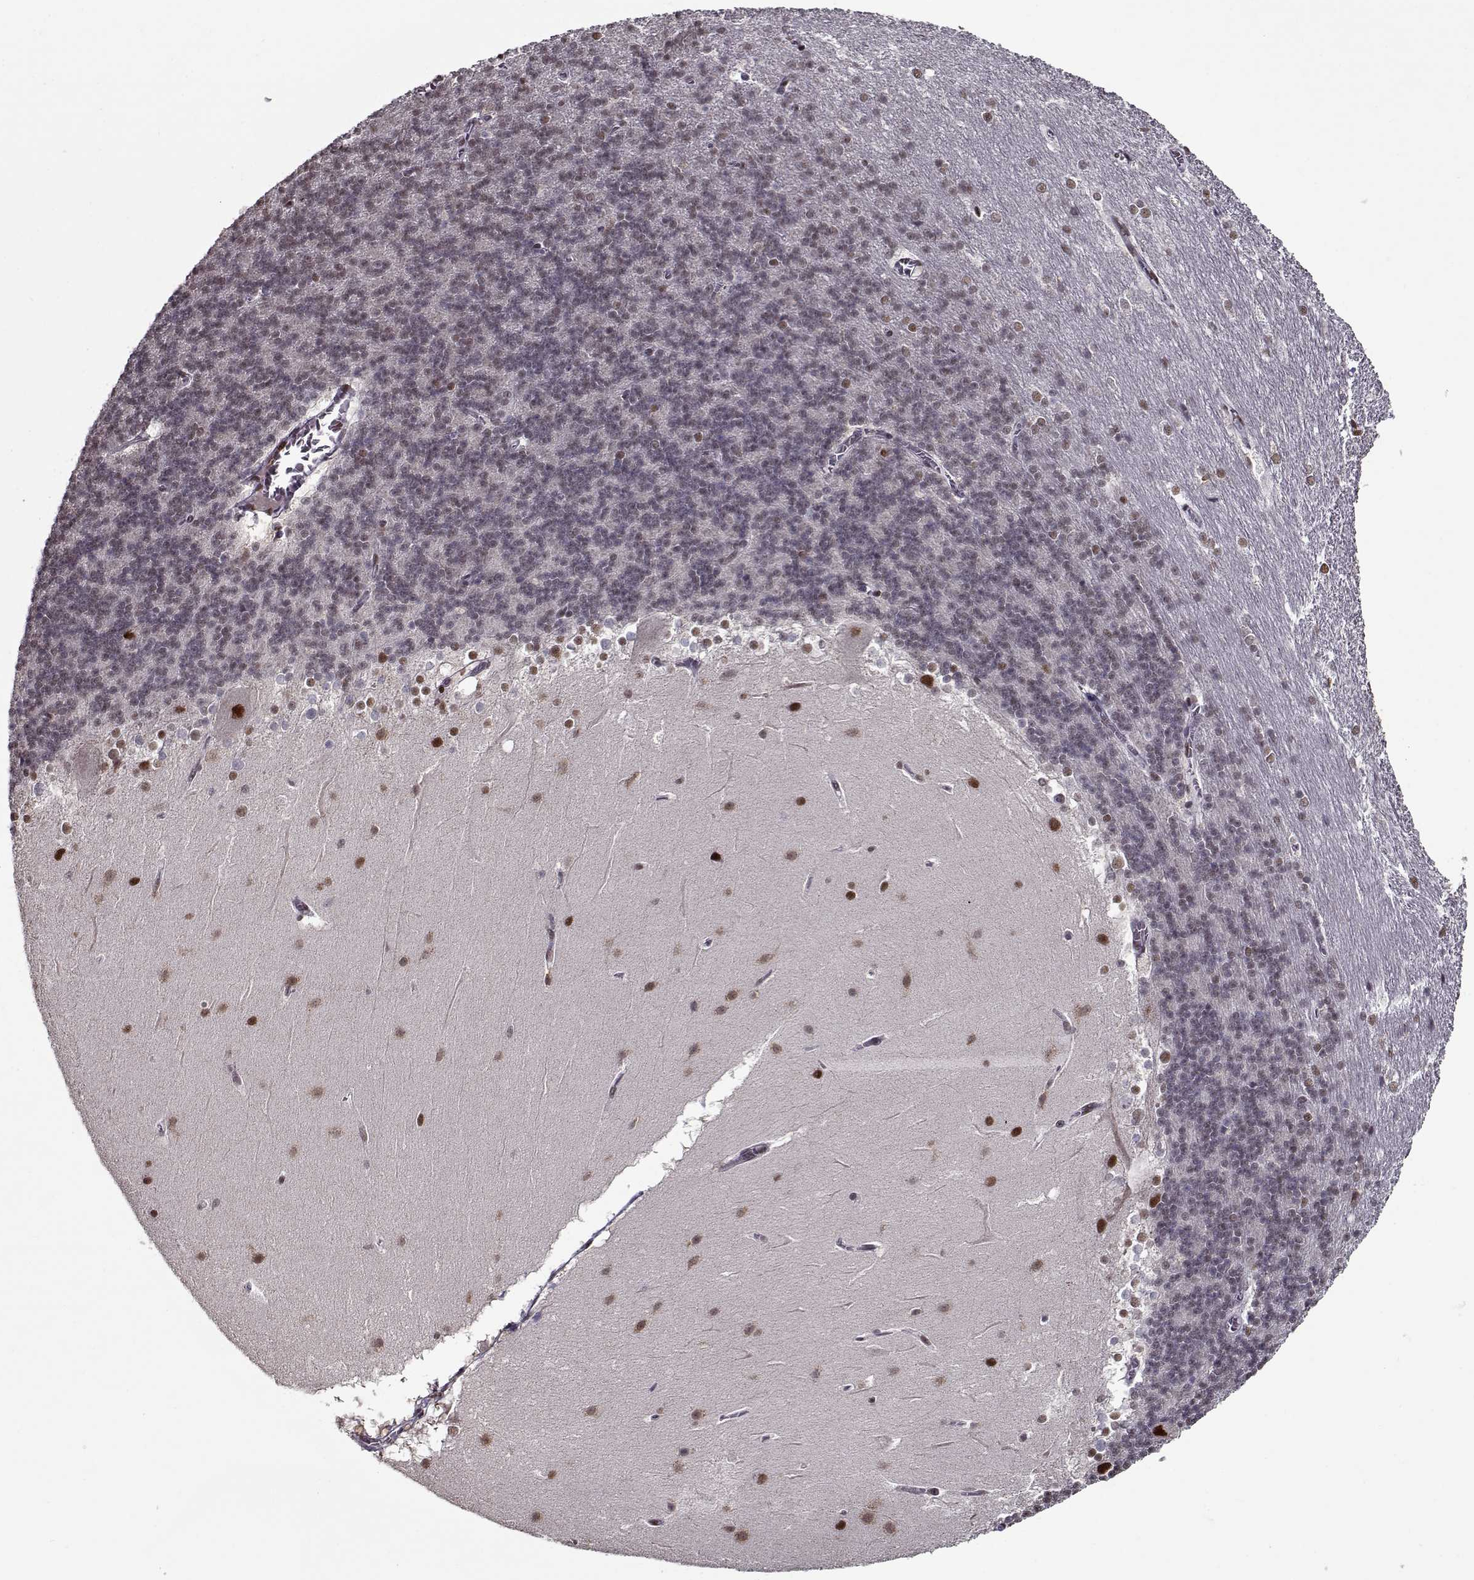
{"staining": {"intensity": "negative", "quantity": "none", "location": "none"}, "tissue": "cerebellum", "cell_type": "Cells in granular layer", "image_type": "normal", "snomed": [{"axis": "morphology", "description": "Normal tissue, NOS"}, {"axis": "topography", "description": "Cerebellum"}], "caption": "Benign cerebellum was stained to show a protein in brown. There is no significant staining in cells in granular layer.", "gene": "PRMT1", "patient": {"sex": "female", "age": 19}}